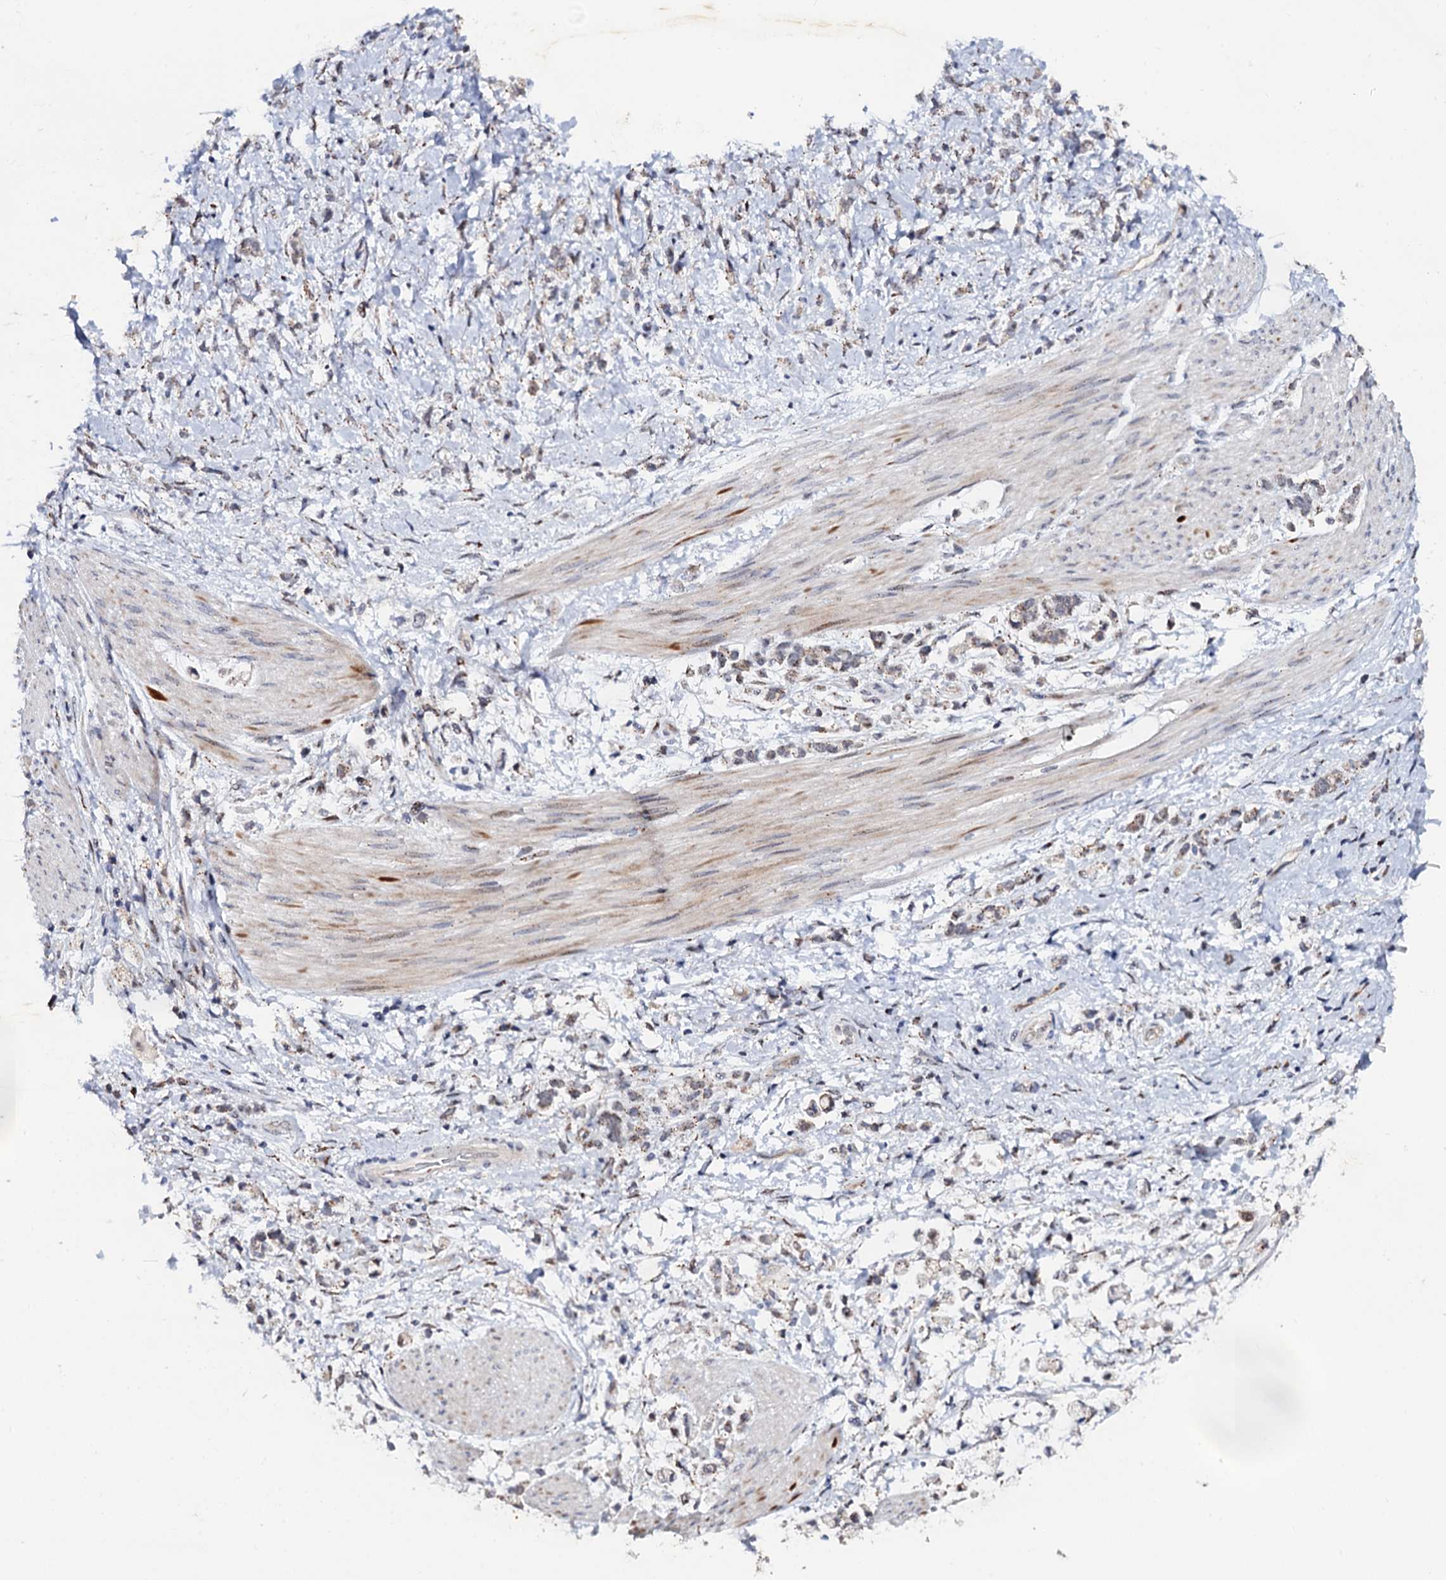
{"staining": {"intensity": "weak", "quantity": "25%-75%", "location": "cytoplasmic/membranous"}, "tissue": "stomach cancer", "cell_type": "Tumor cells", "image_type": "cancer", "snomed": [{"axis": "morphology", "description": "Adenocarcinoma, NOS"}, {"axis": "topography", "description": "Stomach"}], "caption": "Protein expression by immunohistochemistry (IHC) displays weak cytoplasmic/membranous expression in about 25%-75% of tumor cells in stomach cancer (adenocarcinoma).", "gene": "THAP2", "patient": {"sex": "female", "age": 60}}